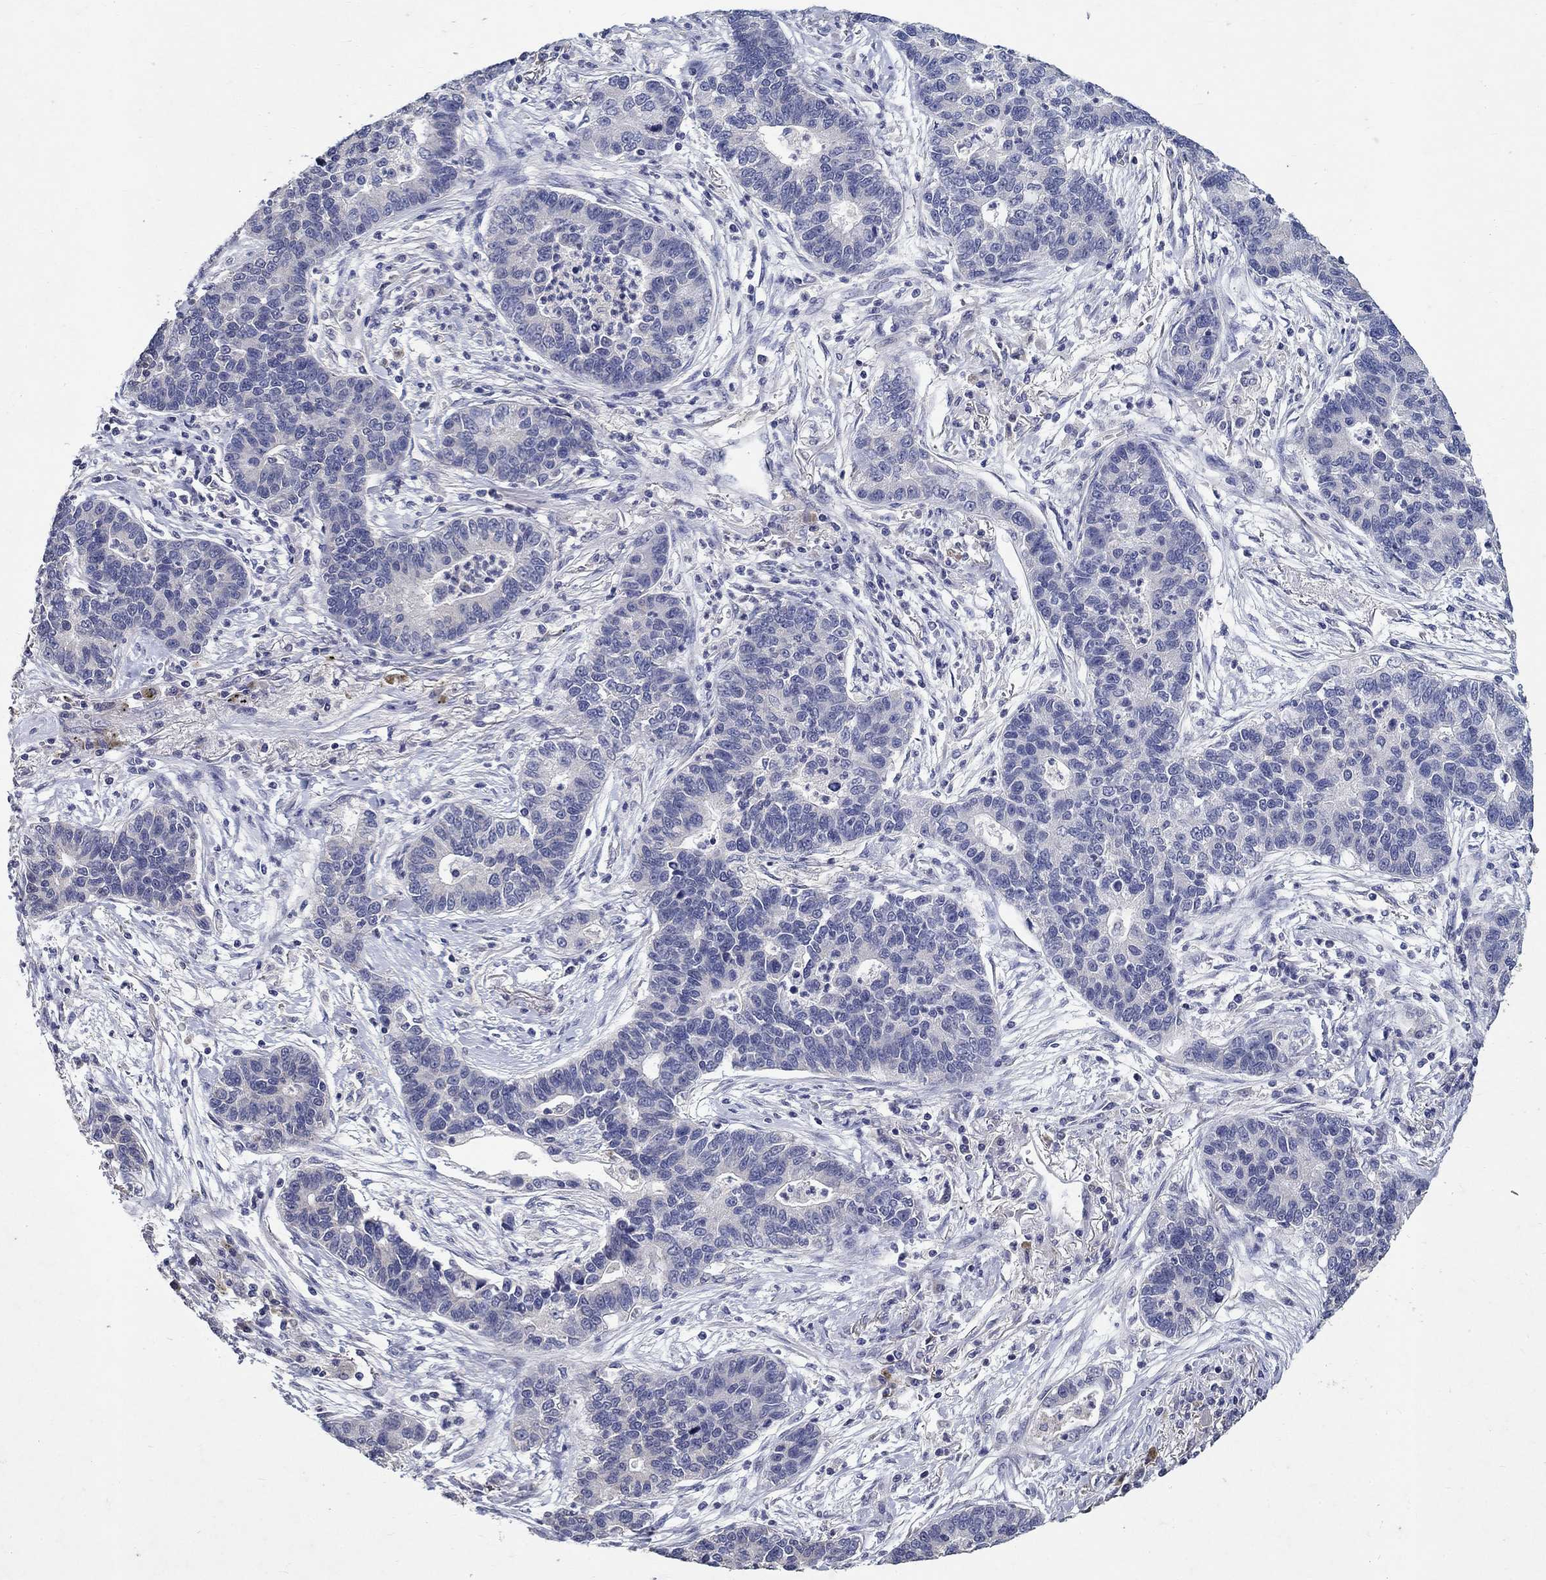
{"staining": {"intensity": "negative", "quantity": "none", "location": "none"}, "tissue": "lung cancer", "cell_type": "Tumor cells", "image_type": "cancer", "snomed": [{"axis": "morphology", "description": "Adenocarcinoma, NOS"}, {"axis": "topography", "description": "Lung"}], "caption": "High power microscopy image of an IHC micrograph of lung adenocarcinoma, revealing no significant staining in tumor cells.", "gene": "PROZ", "patient": {"sex": "female", "age": 57}}